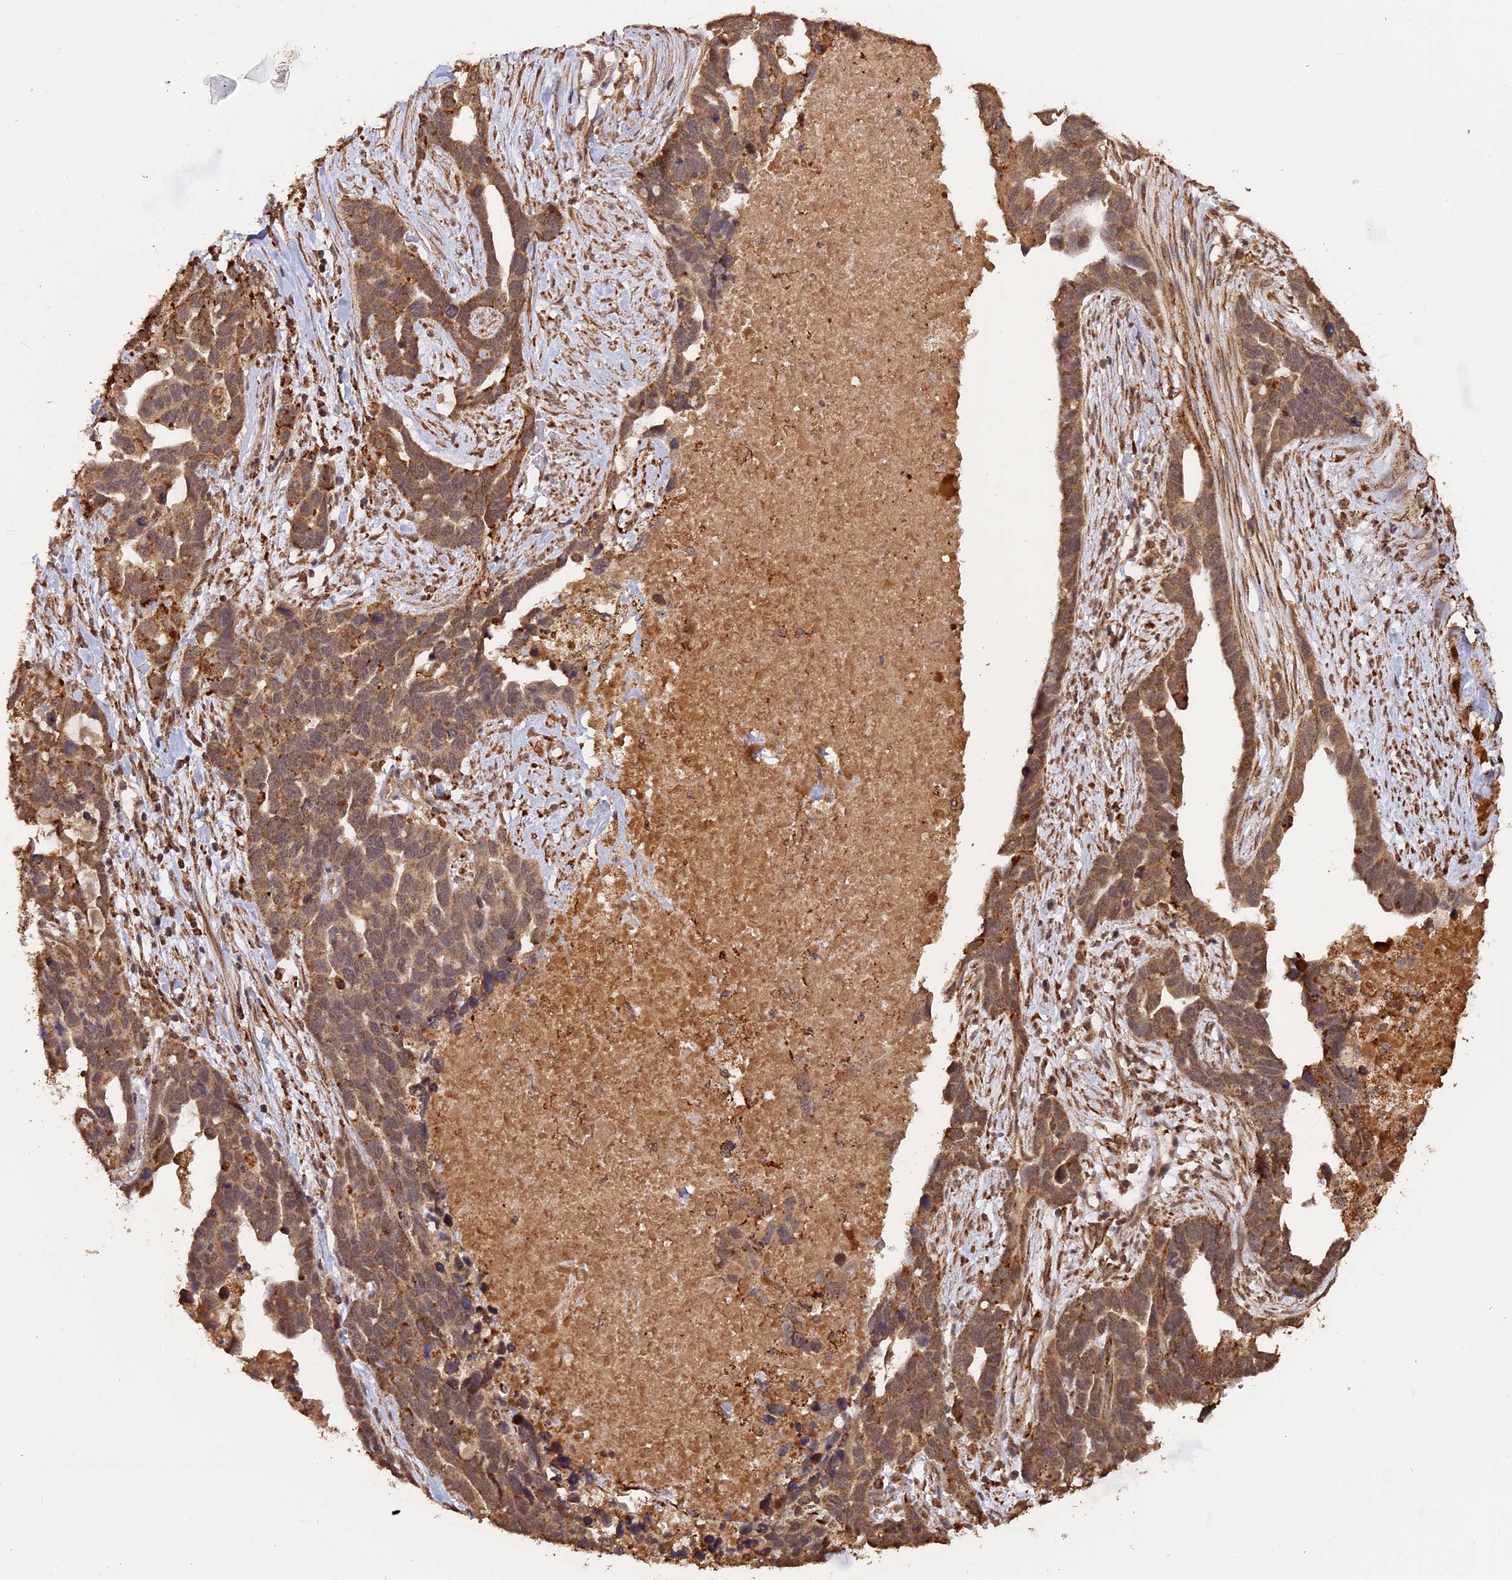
{"staining": {"intensity": "moderate", "quantity": ">75%", "location": "cytoplasmic/membranous,nuclear"}, "tissue": "ovarian cancer", "cell_type": "Tumor cells", "image_type": "cancer", "snomed": [{"axis": "morphology", "description": "Cystadenocarcinoma, serous, NOS"}, {"axis": "topography", "description": "Ovary"}], "caption": "About >75% of tumor cells in serous cystadenocarcinoma (ovarian) reveal moderate cytoplasmic/membranous and nuclear protein positivity as visualized by brown immunohistochemical staining.", "gene": "FAM210B", "patient": {"sex": "female", "age": 54}}